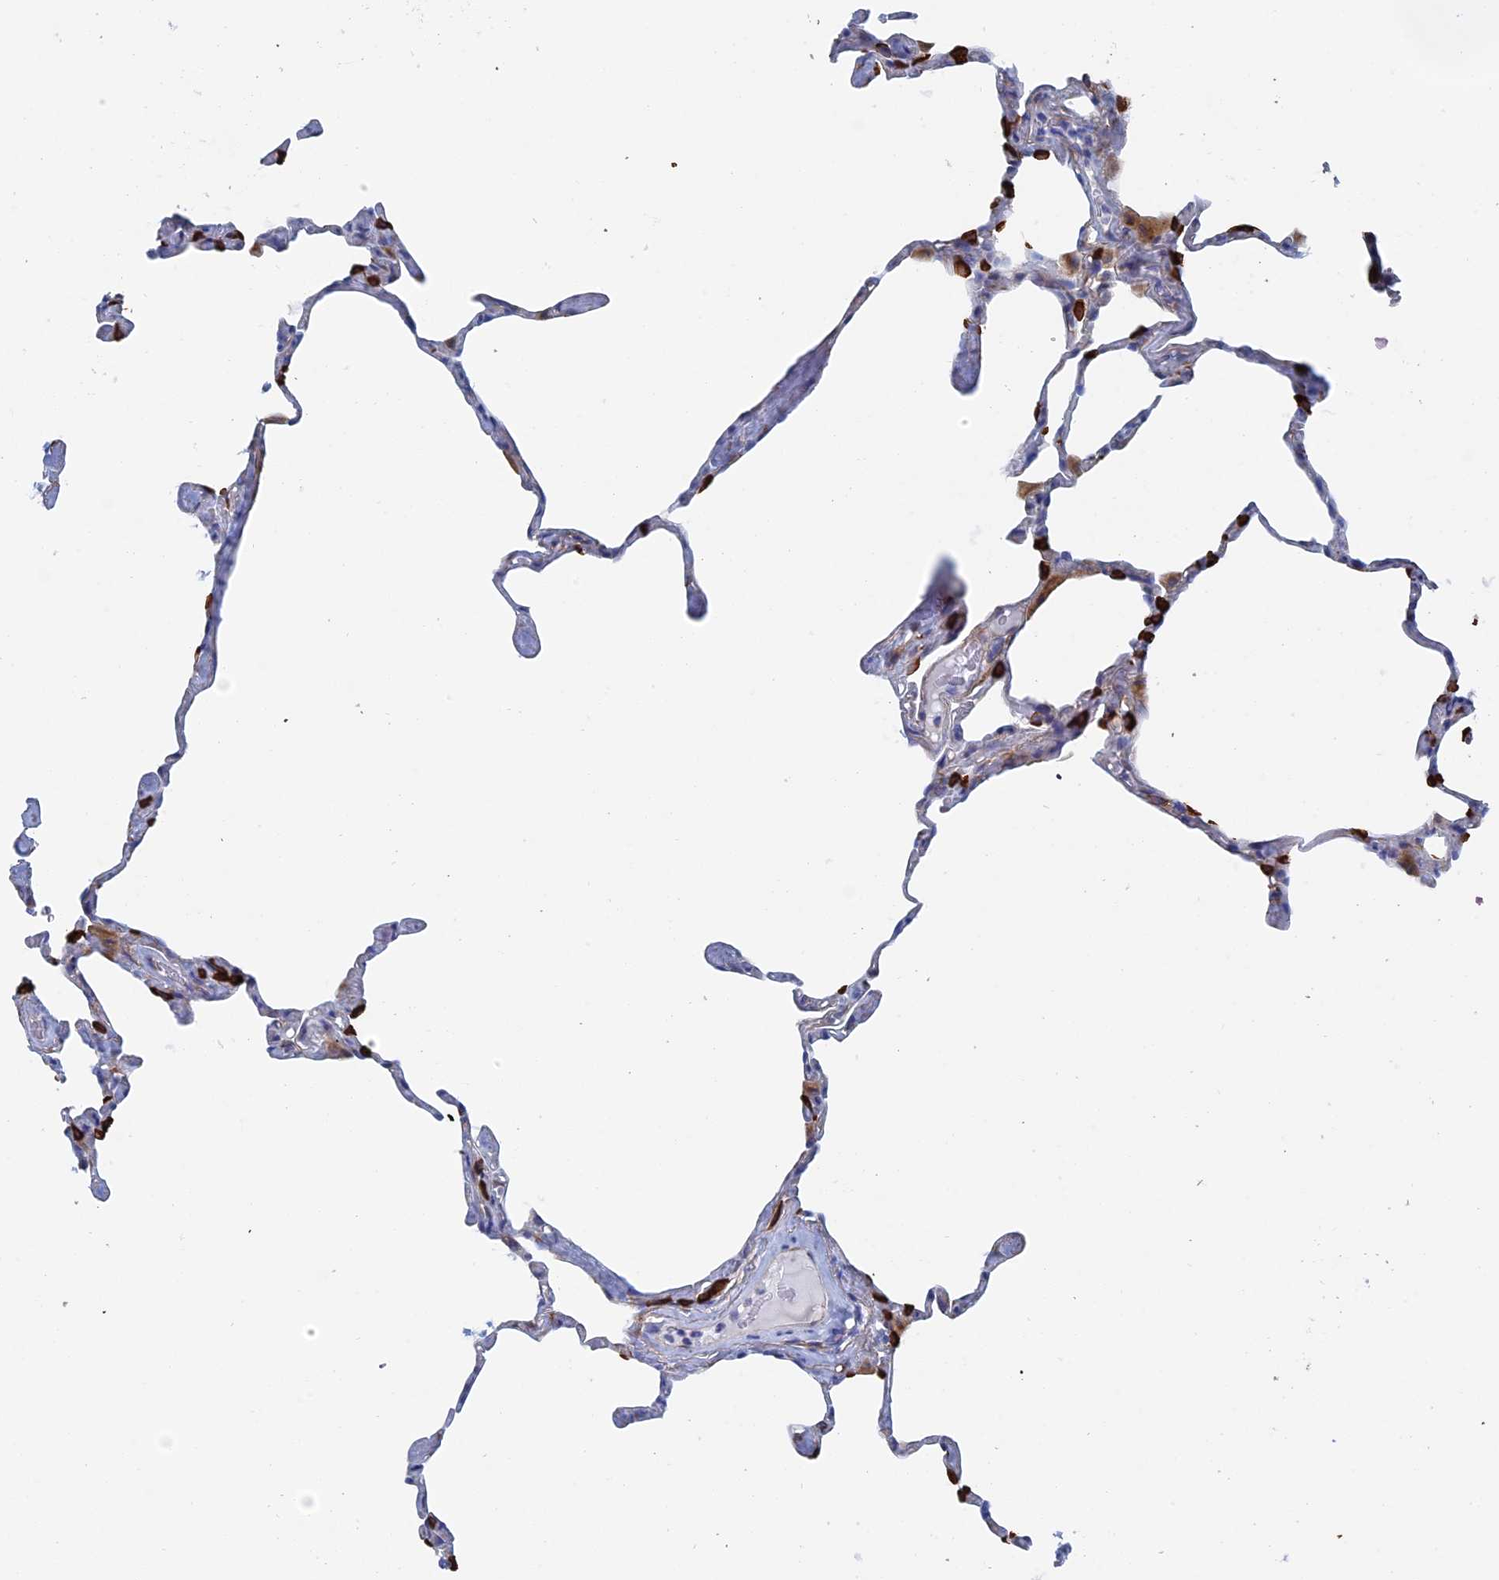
{"staining": {"intensity": "strong", "quantity": "25%-75%", "location": "cytoplasmic/membranous"}, "tissue": "lung", "cell_type": "Alveolar cells", "image_type": "normal", "snomed": [{"axis": "morphology", "description": "Normal tissue, NOS"}, {"axis": "topography", "description": "Lung"}], "caption": "A histopathology image showing strong cytoplasmic/membranous staining in about 25%-75% of alveolar cells in unremarkable lung, as visualized by brown immunohistochemical staining.", "gene": "COG7", "patient": {"sex": "male", "age": 65}}